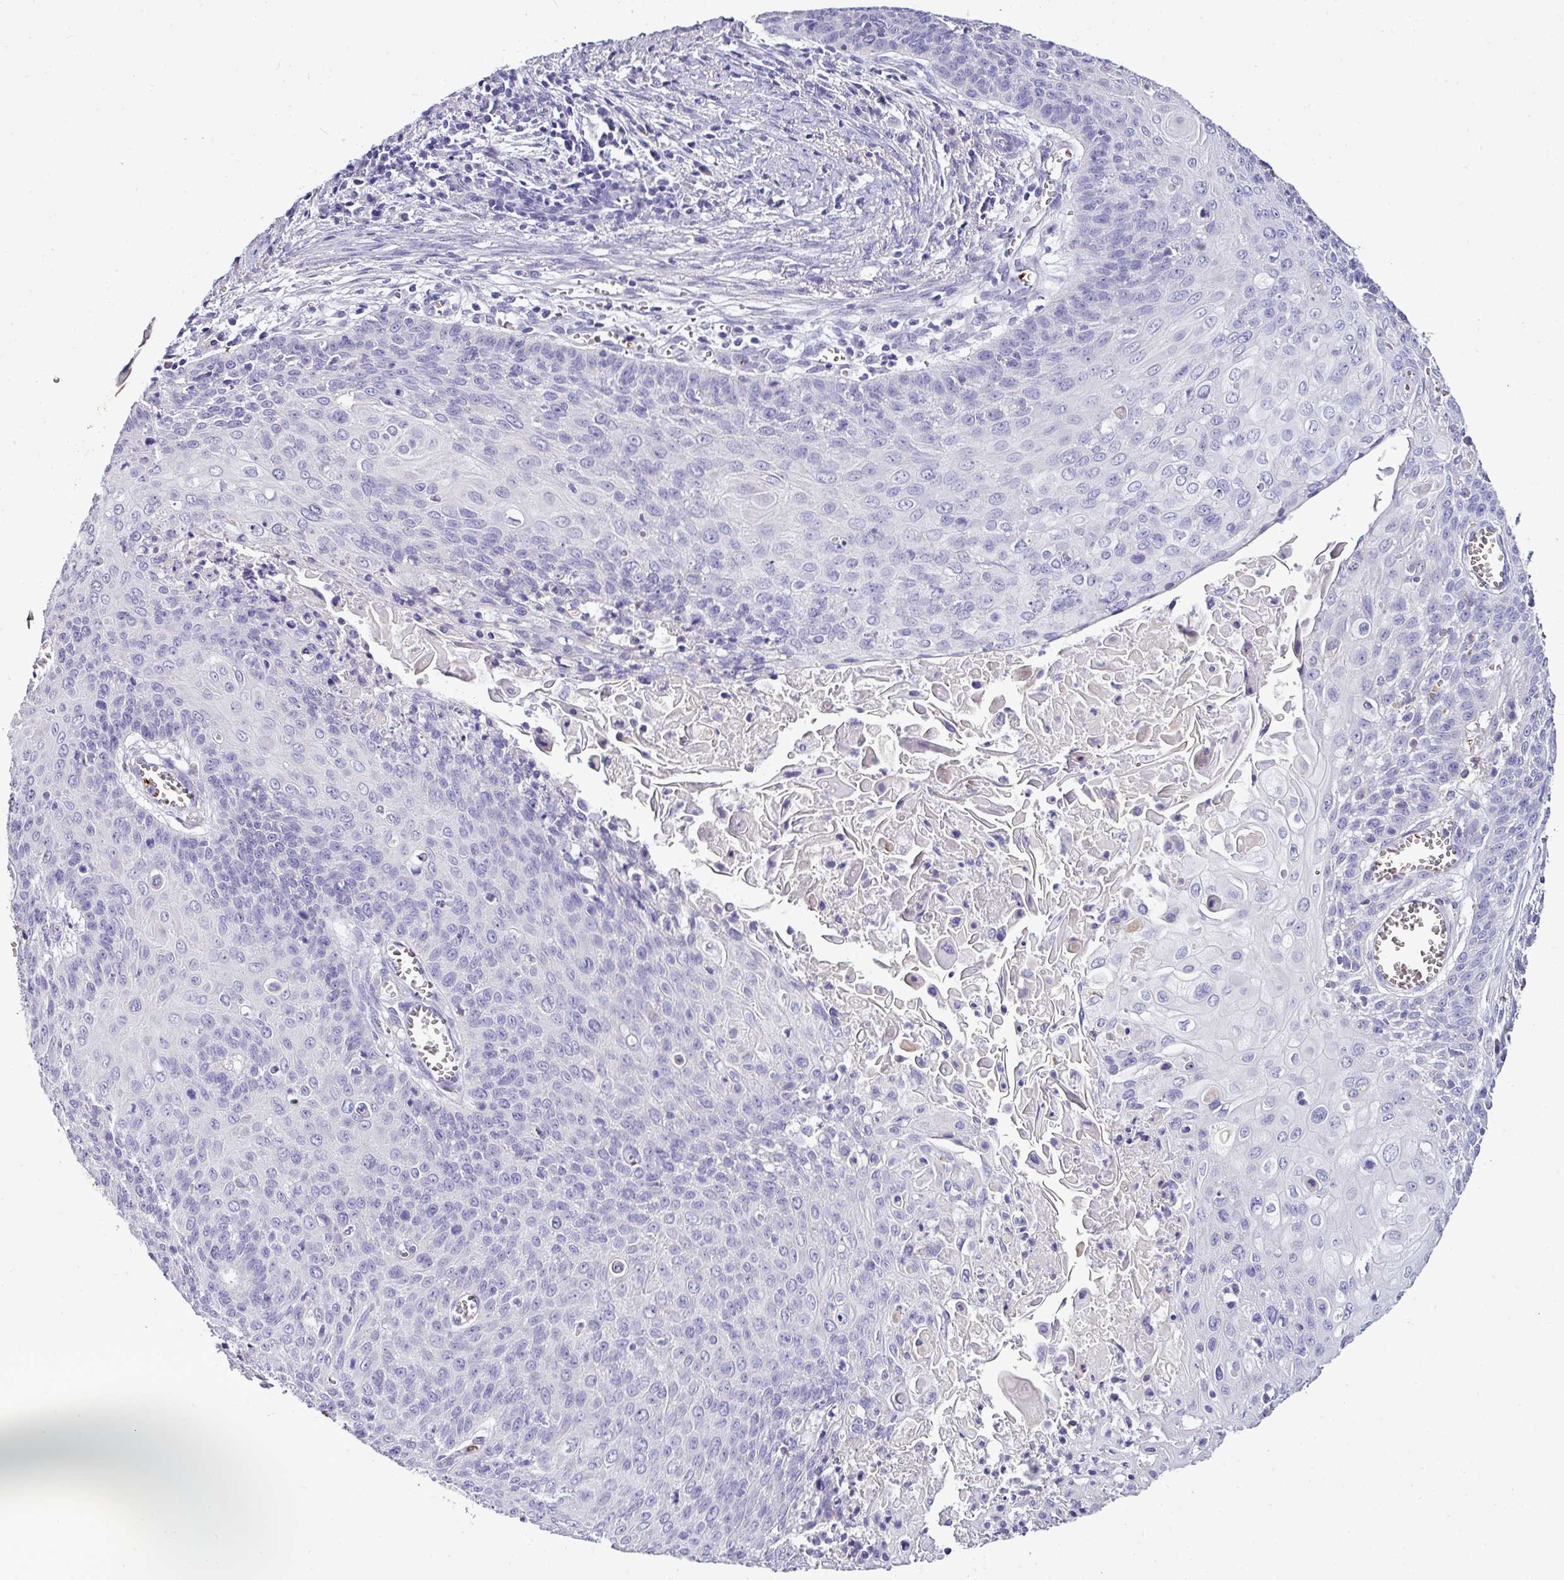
{"staining": {"intensity": "negative", "quantity": "none", "location": "none"}, "tissue": "cervical cancer", "cell_type": "Tumor cells", "image_type": "cancer", "snomed": [{"axis": "morphology", "description": "Squamous cell carcinoma, NOS"}, {"axis": "topography", "description": "Cervix"}], "caption": "Tumor cells show no significant protein staining in cervical cancer (squamous cell carcinoma).", "gene": "NAPSA", "patient": {"sex": "female", "age": 39}}